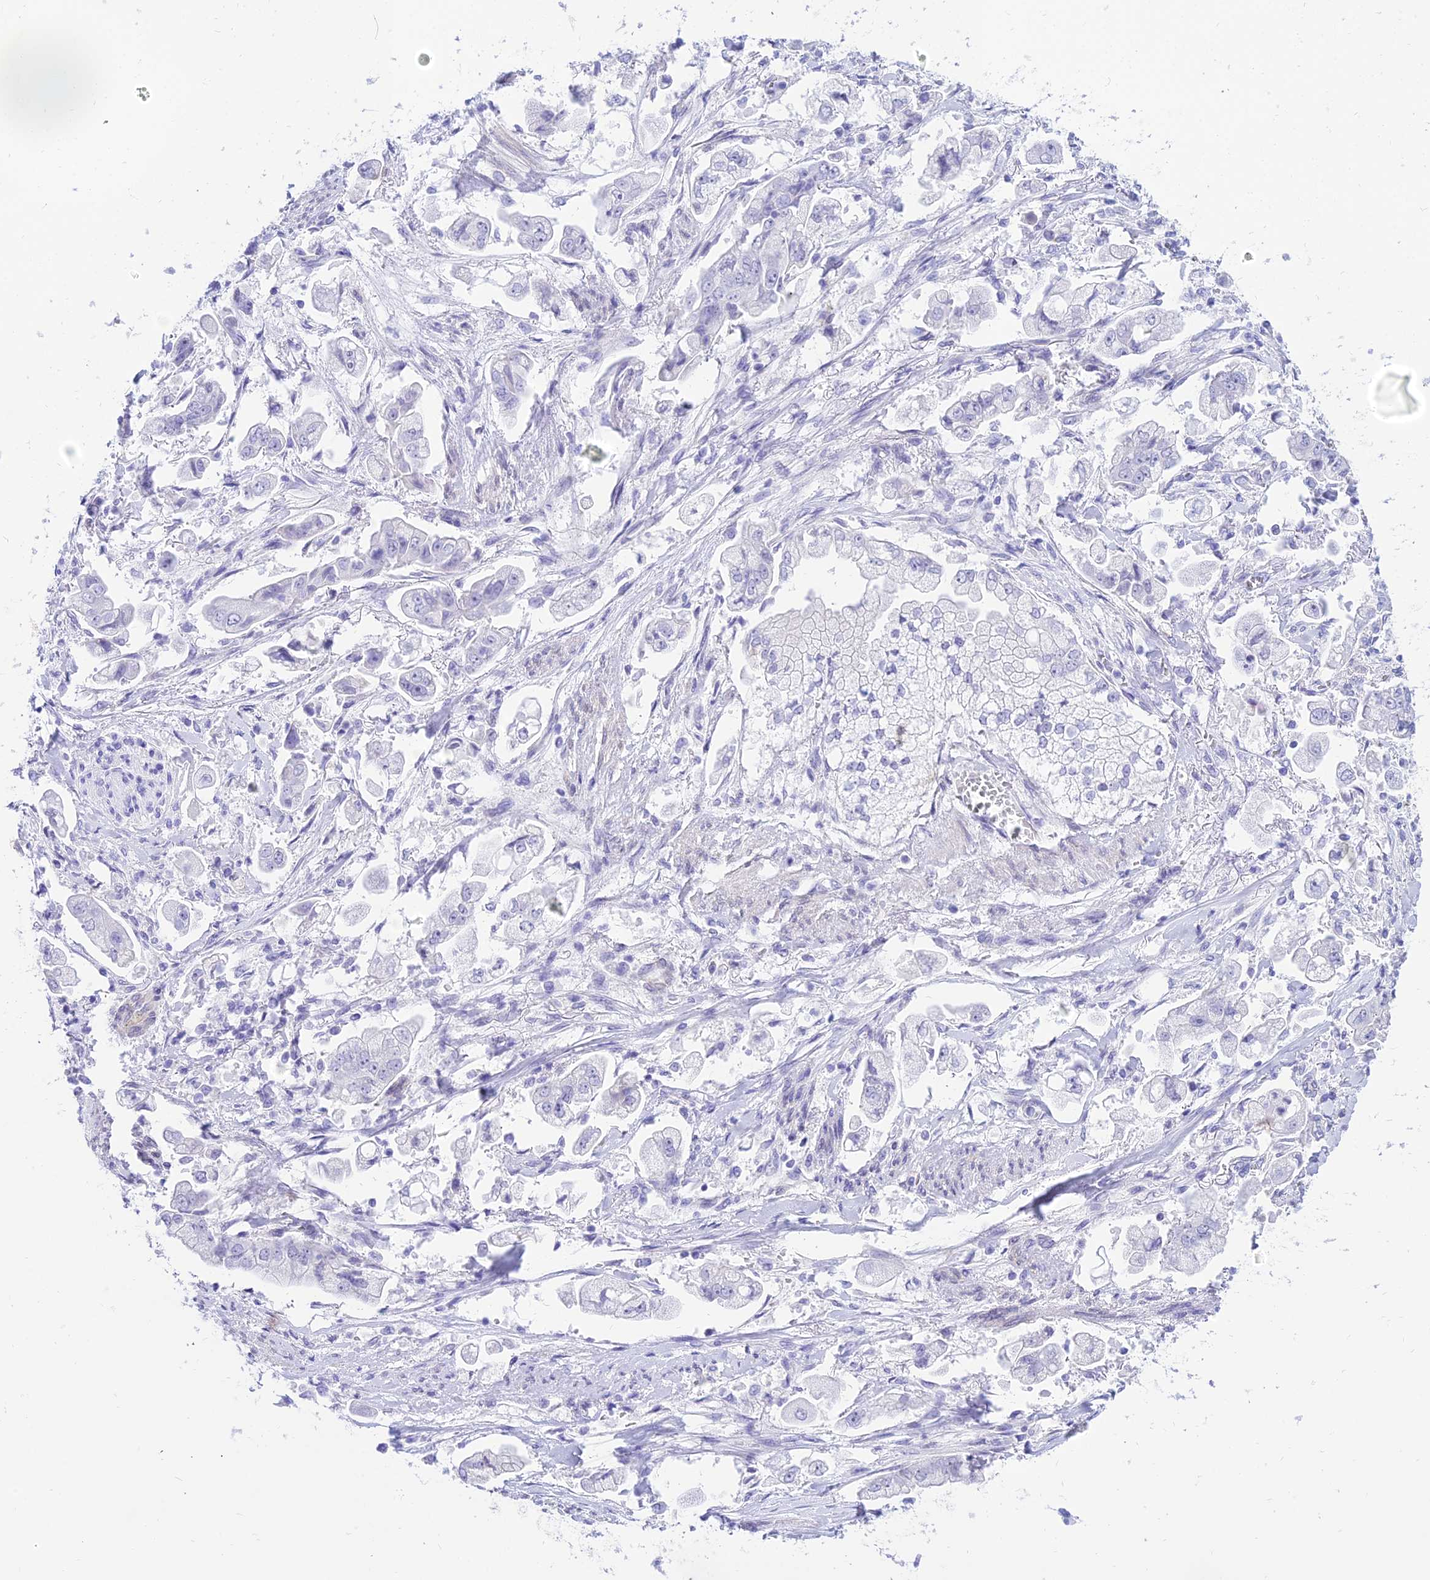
{"staining": {"intensity": "negative", "quantity": "none", "location": "none"}, "tissue": "stomach cancer", "cell_type": "Tumor cells", "image_type": "cancer", "snomed": [{"axis": "morphology", "description": "Adenocarcinoma, NOS"}, {"axis": "topography", "description": "Stomach"}], "caption": "Tumor cells are negative for brown protein staining in adenocarcinoma (stomach). (DAB immunohistochemistry (IHC) with hematoxylin counter stain).", "gene": "TAC3", "patient": {"sex": "male", "age": 62}}